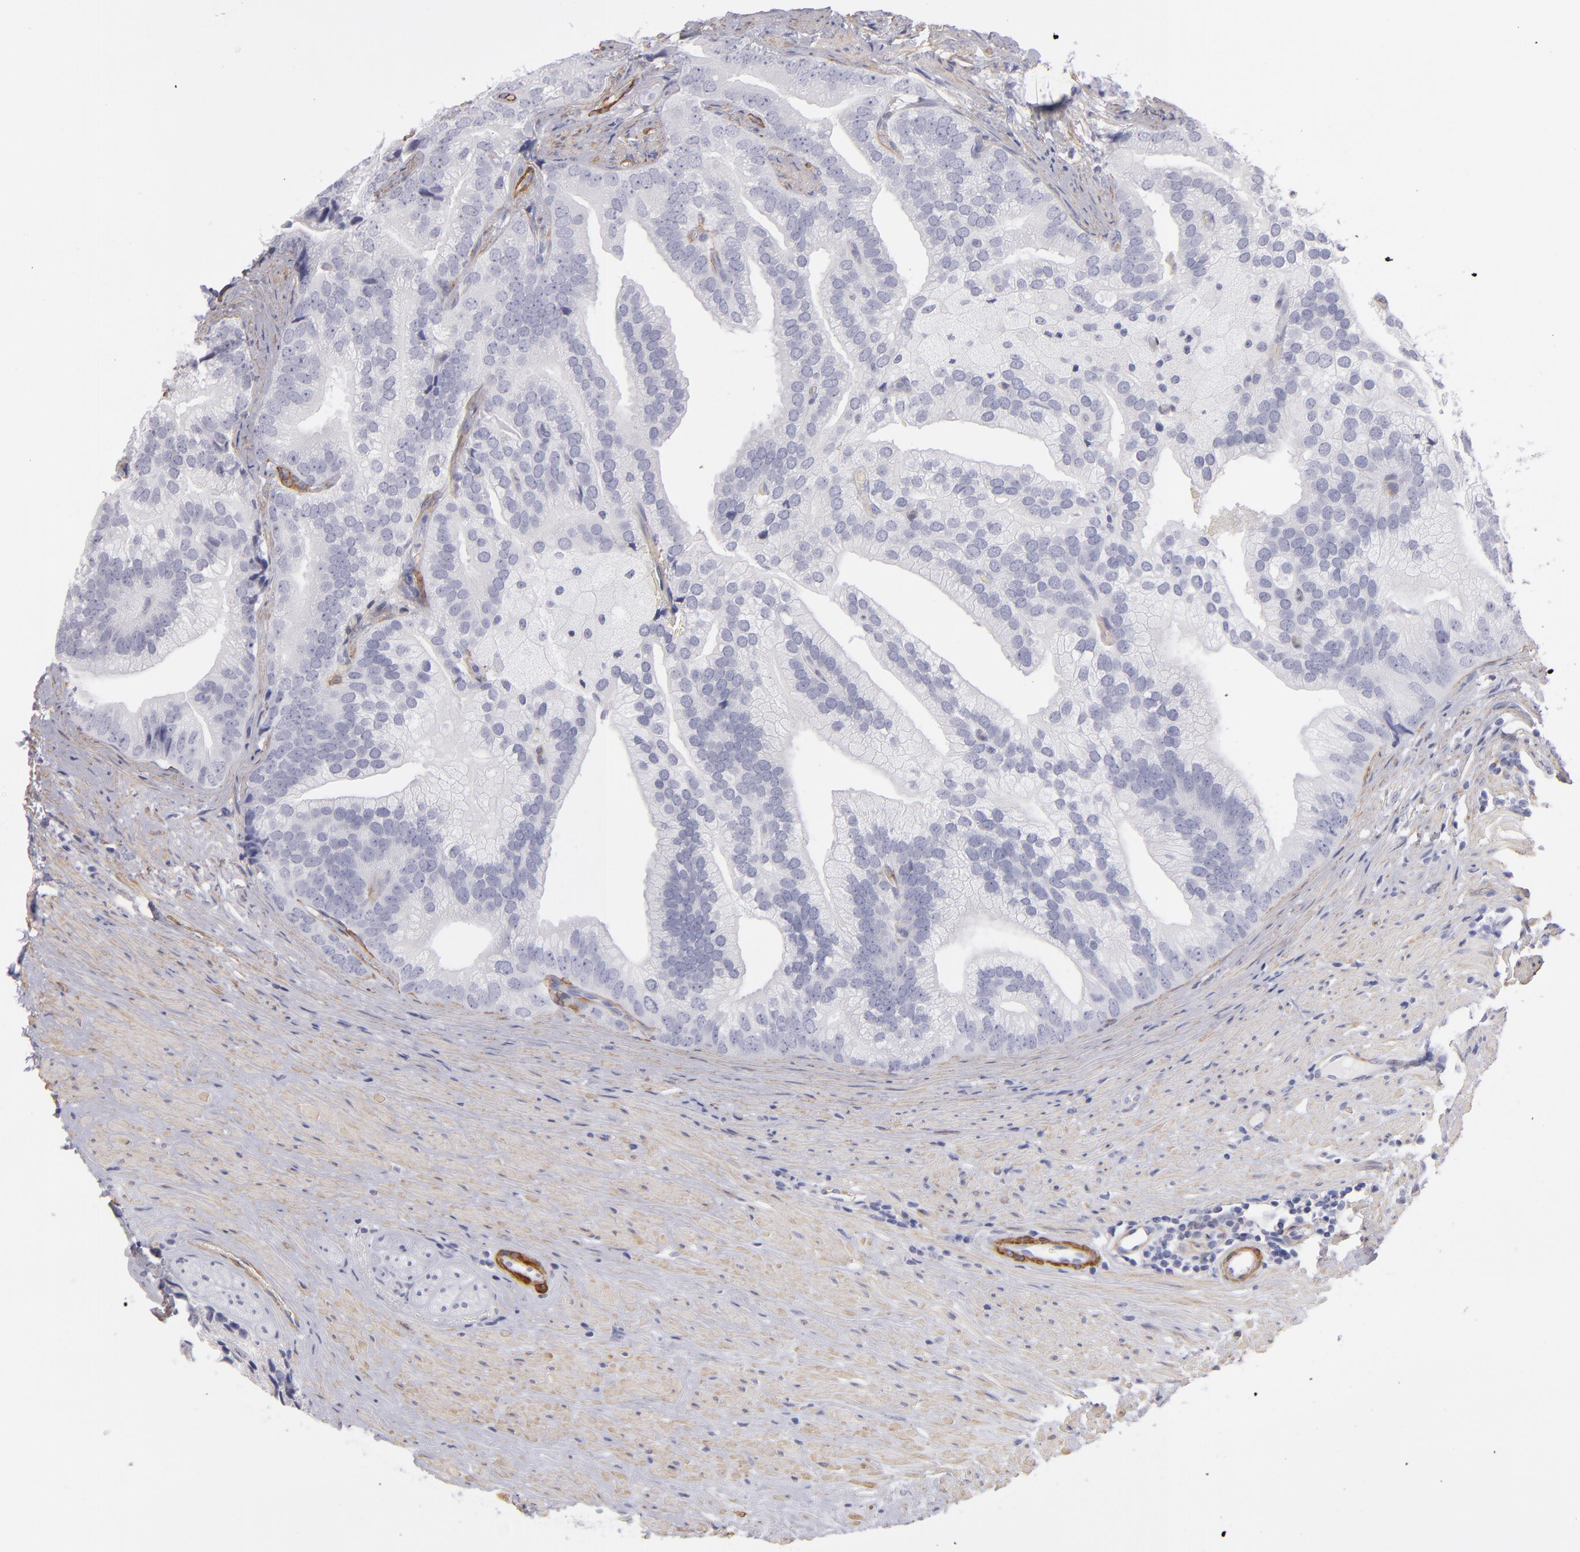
{"staining": {"intensity": "negative", "quantity": "none", "location": "none"}, "tissue": "prostate cancer", "cell_type": "Tumor cells", "image_type": "cancer", "snomed": [{"axis": "morphology", "description": "Adenocarcinoma, Low grade"}, {"axis": "topography", "description": "Prostate"}], "caption": "Immunohistochemistry histopathology image of neoplastic tissue: human prostate cancer (low-grade adenocarcinoma) stained with DAB (3,3'-diaminobenzidine) reveals no significant protein staining in tumor cells. Nuclei are stained in blue.", "gene": "MYH11", "patient": {"sex": "male", "age": 71}}